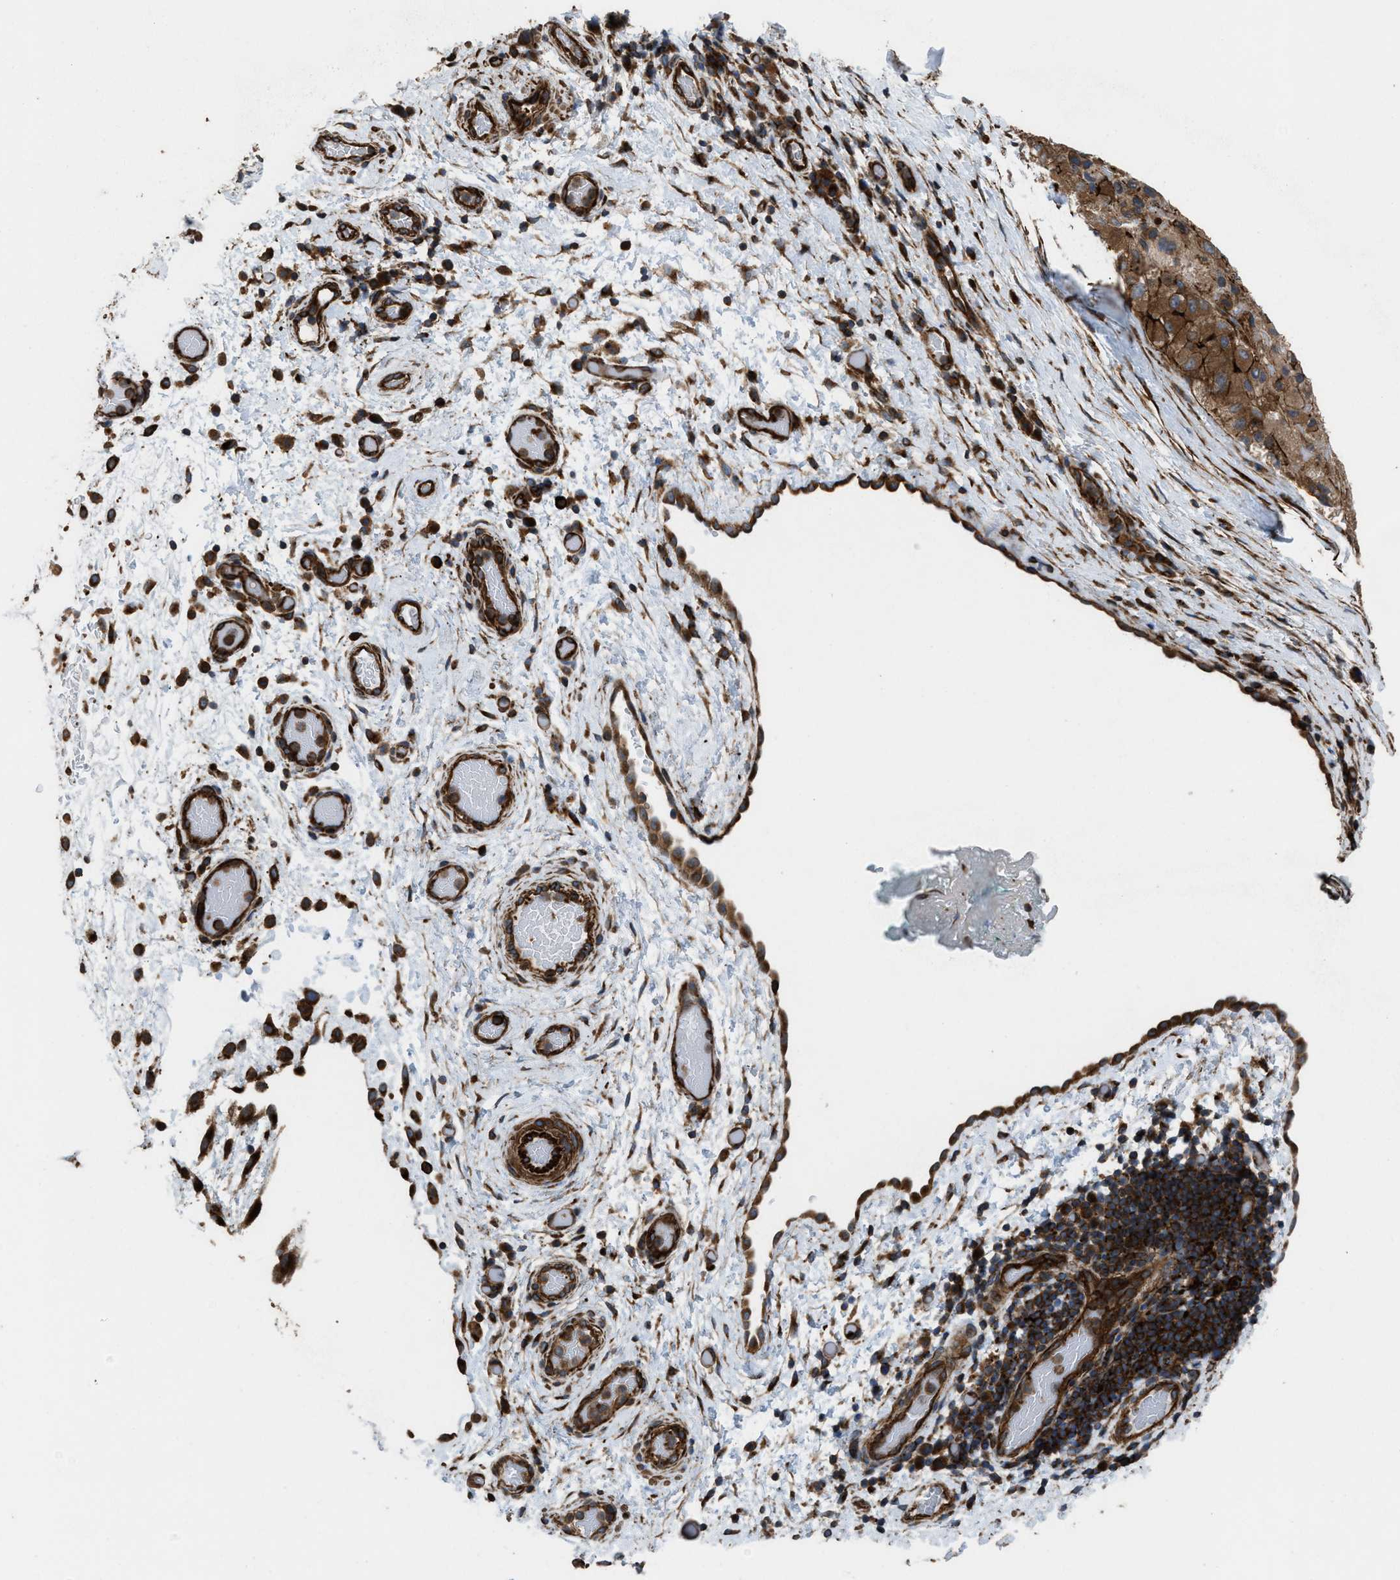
{"staining": {"intensity": "strong", "quantity": ">75%", "location": "cytoplasmic/membranous"}, "tissue": "liver cancer", "cell_type": "Tumor cells", "image_type": "cancer", "snomed": [{"axis": "morphology", "description": "Carcinoma, Hepatocellular, NOS"}, {"axis": "topography", "description": "Liver"}], "caption": "Tumor cells show high levels of strong cytoplasmic/membranous staining in approximately >75% of cells in human liver cancer (hepatocellular carcinoma).", "gene": "EGLN1", "patient": {"sex": "male", "age": 80}}